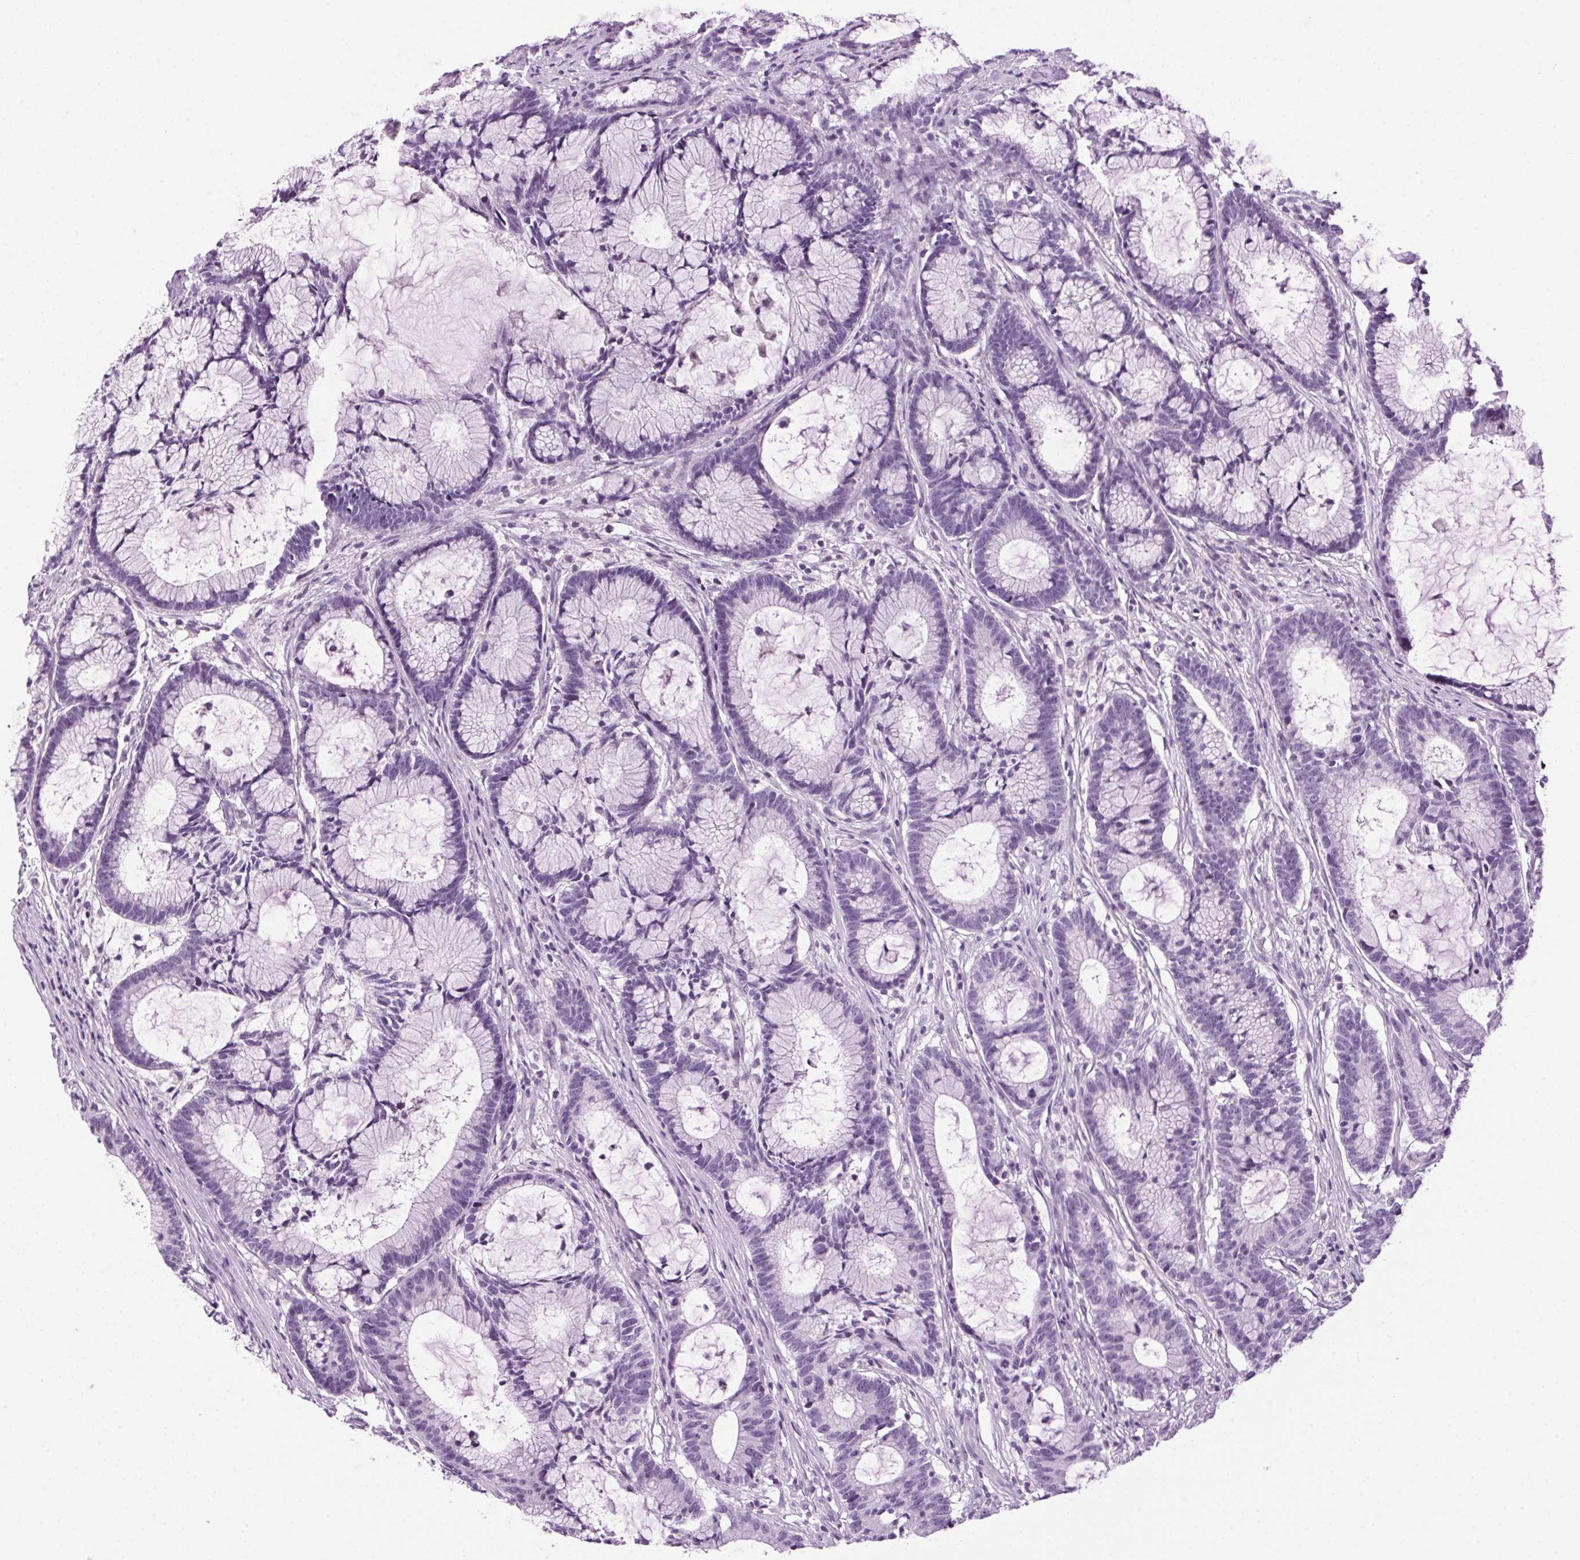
{"staining": {"intensity": "negative", "quantity": "none", "location": "none"}, "tissue": "colorectal cancer", "cell_type": "Tumor cells", "image_type": "cancer", "snomed": [{"axis": "morphology", "description": "Adenocarcinoma, NOS"}, {"axis": "topography", "description": "Colon"}], "caption": "Immunohistochemistry (IHC) micrograph of neoplastic tissue: colorectal adenocarcinoma stained with DAB (3,3'-diaminobenzidine) exhibits no significant protein positivity in tumor cells.", "gene": "TMEM88B", "patient": {"sex": "female", "age": 78}}